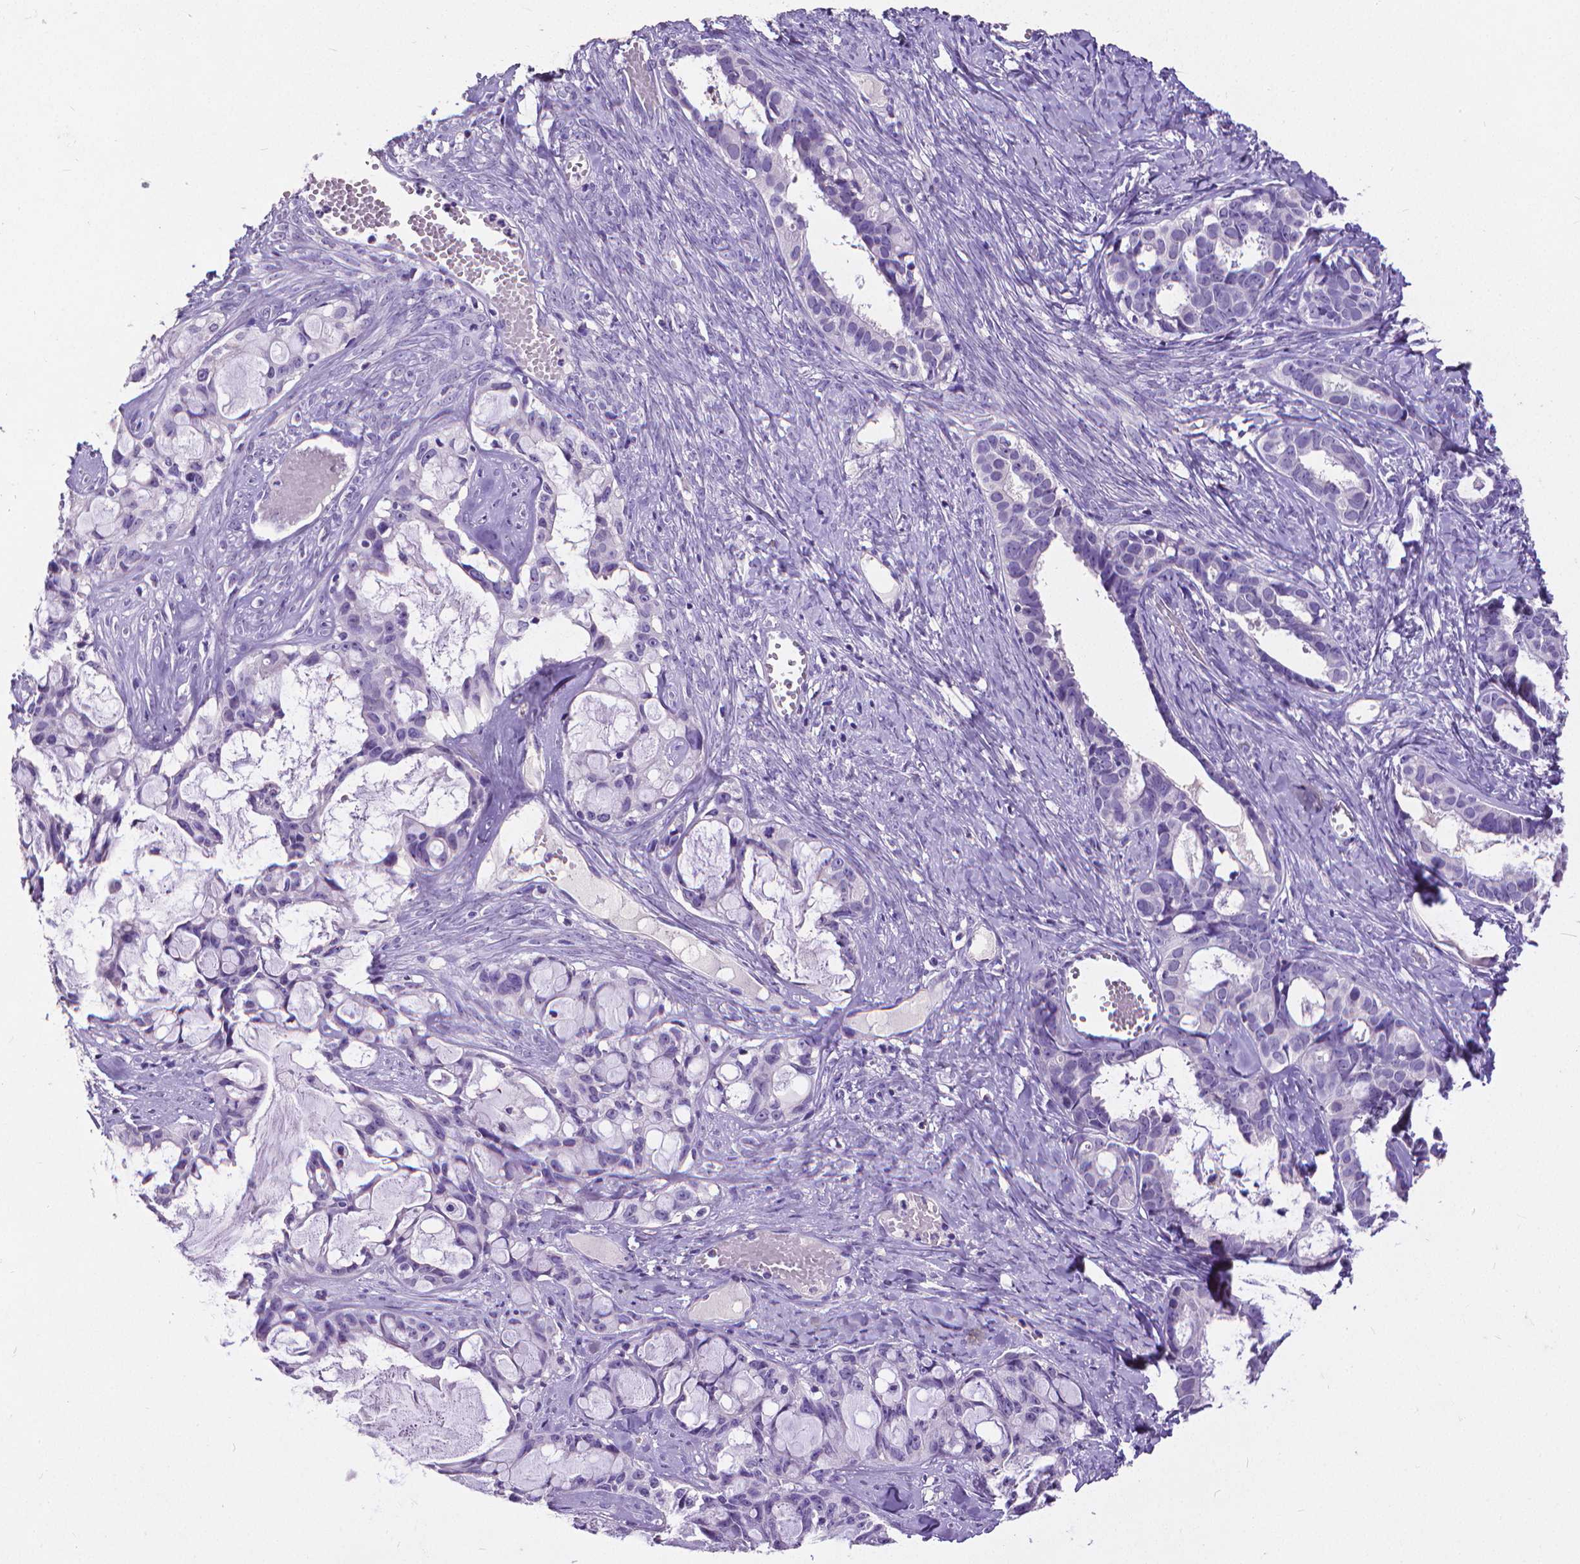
{"staining": {"intensity": "negative", "quantity": "none", "location": "none"}, "tissue": "ovarian cancer", "cell_type": "Tumor cells", "image_type": "cancer", "snomed": [{"axis": "morphology", "description": "Cystadenocarcinoma, serous, NOS"}, {"axis": "topography", "description": "Ovary"}], "caption": "Human serous cystadenocarcinoma (ovarian) stained for a protein using immunohistochemistry demonstrates no expression in tumor cells.", "gene": "CD4", "patient": {"sex": "female", "age": 69}}